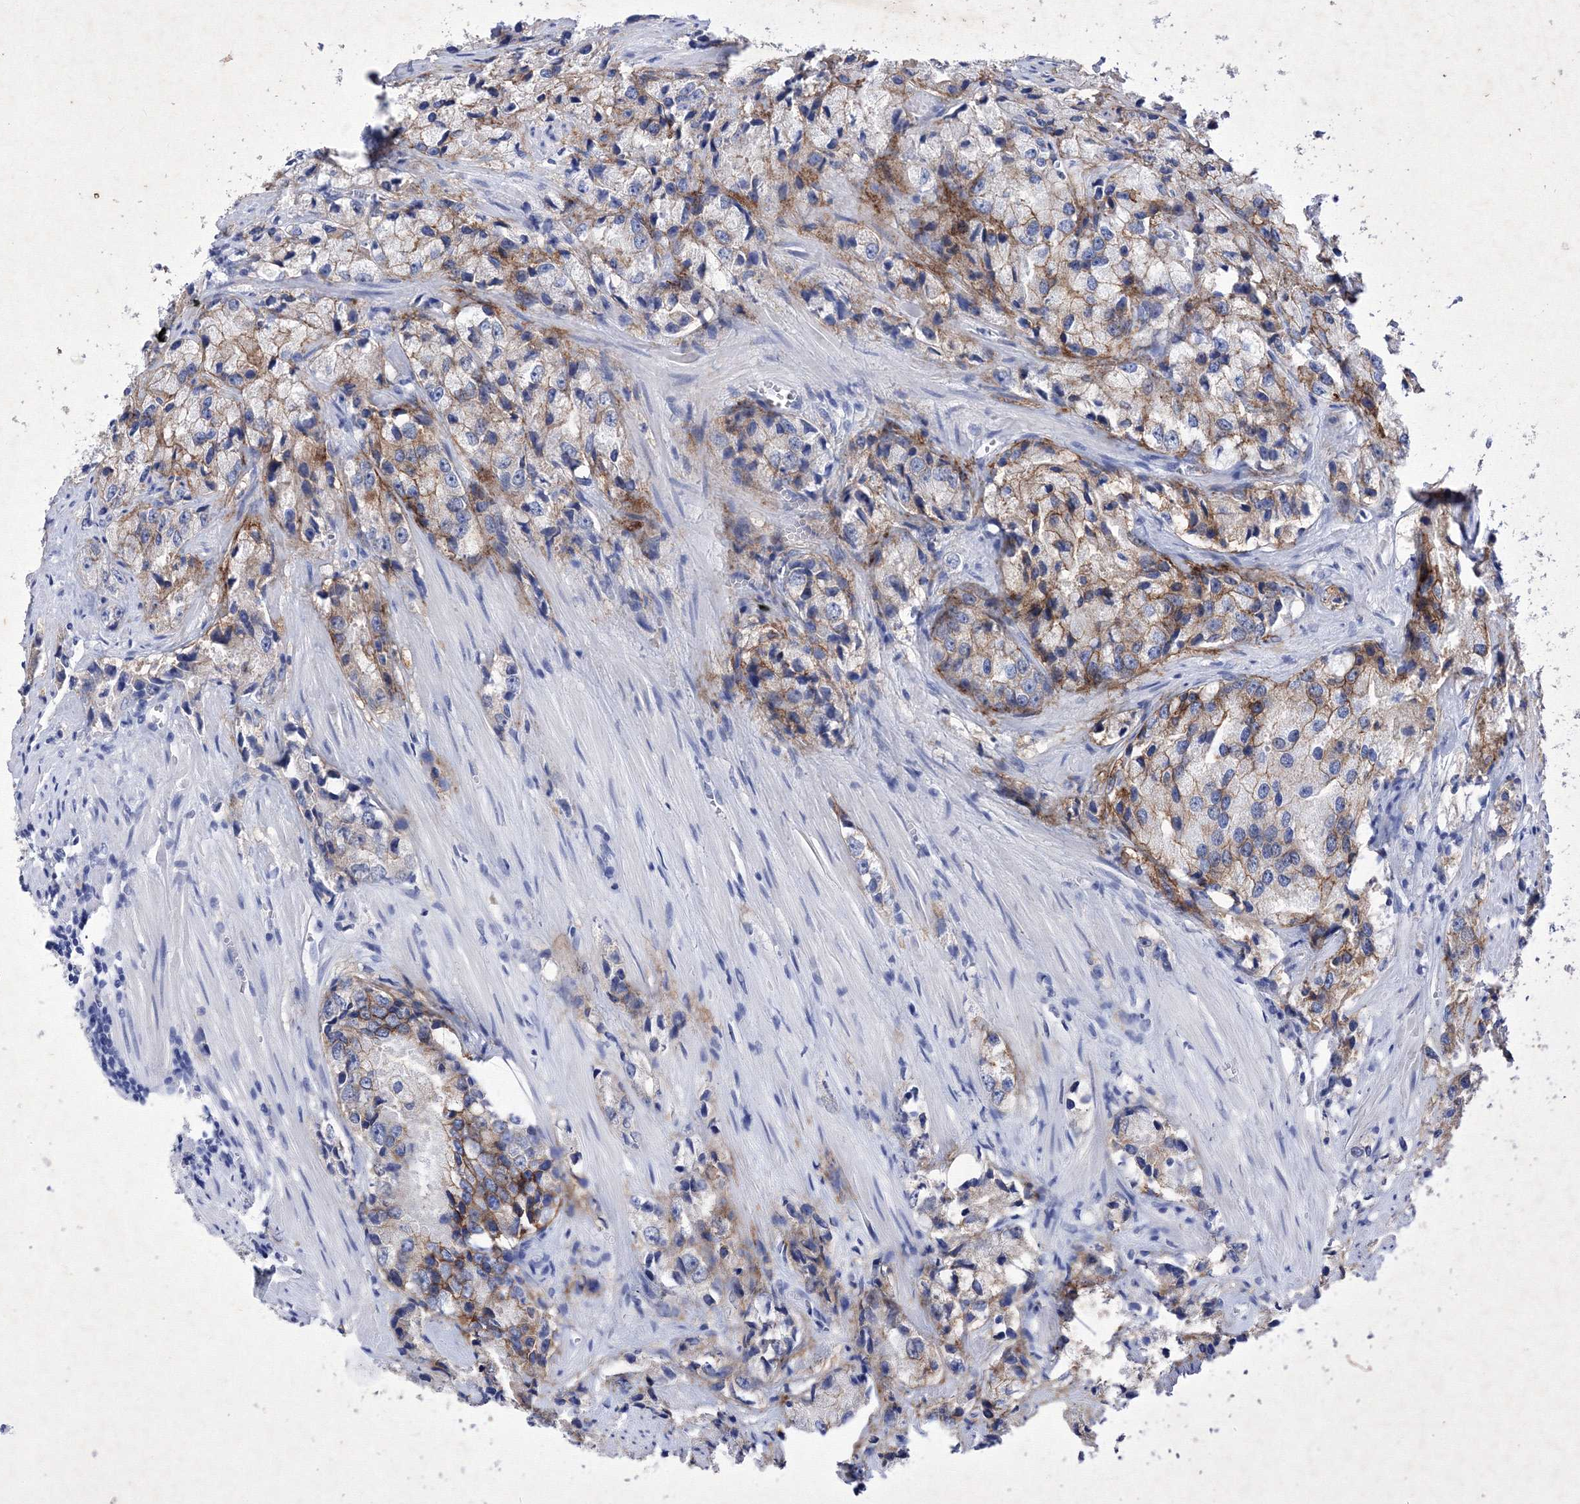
{"staining": {"intensity": "moderate", "quantity": "<25%", "location": "cytoplasmic/membranous"}, "tissue": "prostate cancer", "cell_type": "Tumor cells", "image_type": "cancer", "snomed": [{"axis": "morphology", "description": "Adenocarcinoma, High grade"}, {"axis": "topography", "description": "Prostate"}], "caption": "Protein expression analysis of human prostate cancer (adenocarcinoma (high-grade)) reveals moderate cytoplasmic/membranous positivity in approximately <25% of tumor cells.", "gene": "GPN1", "patient": {"sex": "male", "age": 66}}